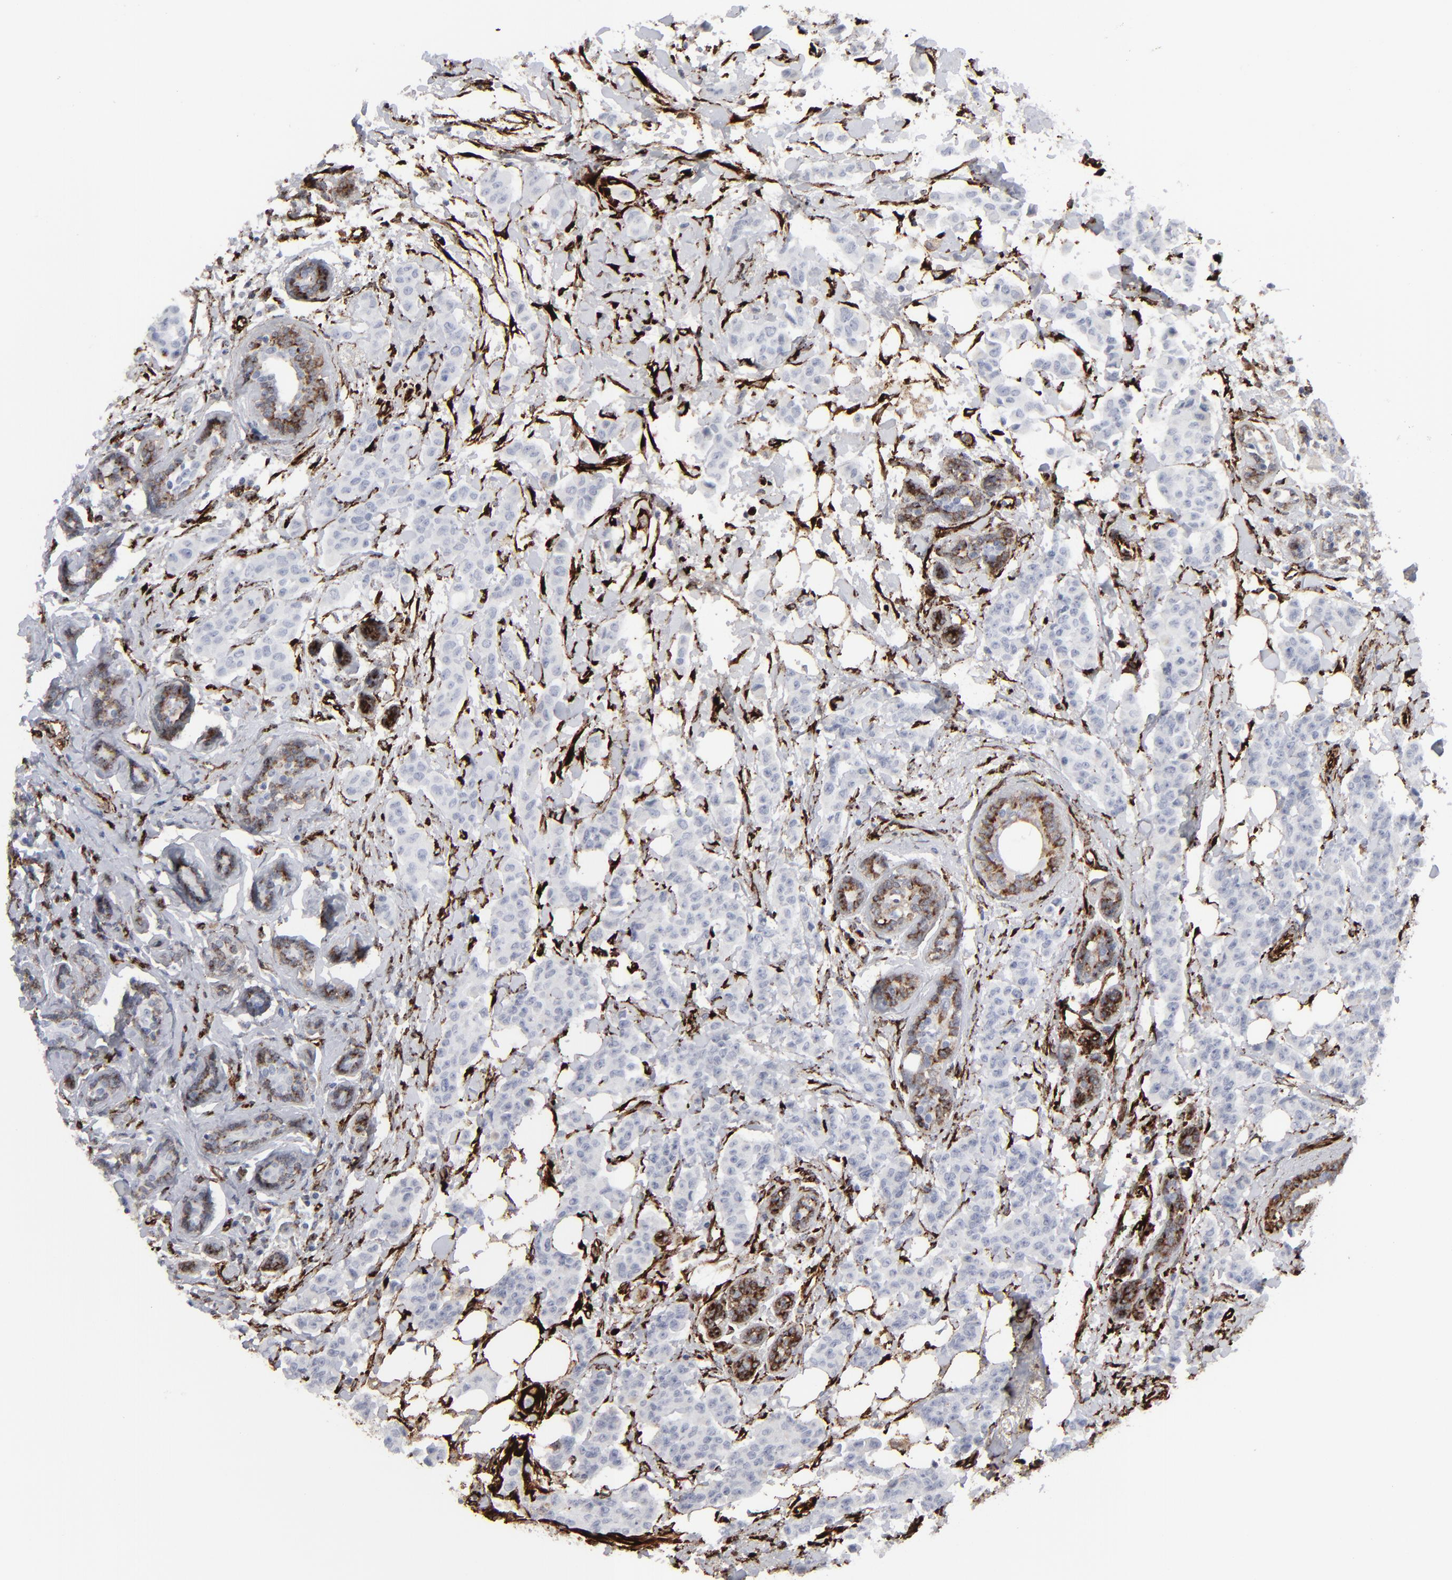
{"staining": {"intensity": "negative", "quantity": "none", "location": "none"}, "tissue": "breast cancer", "cell_type": "Tumor cells", "image_type": "cancer", "snomed": [{"axis": "morphology", "description": "Duct carcinoma"}, {"axis": "topography", "description": "Breast"}], "caption": "This is a image of immunohistochemistry (IHC) staining of breast cancer (intraductal carcinoma), which shows no staining in tumor cells.", "gene": "SPARC", "patient": {"sex": "female", "age": 40}}